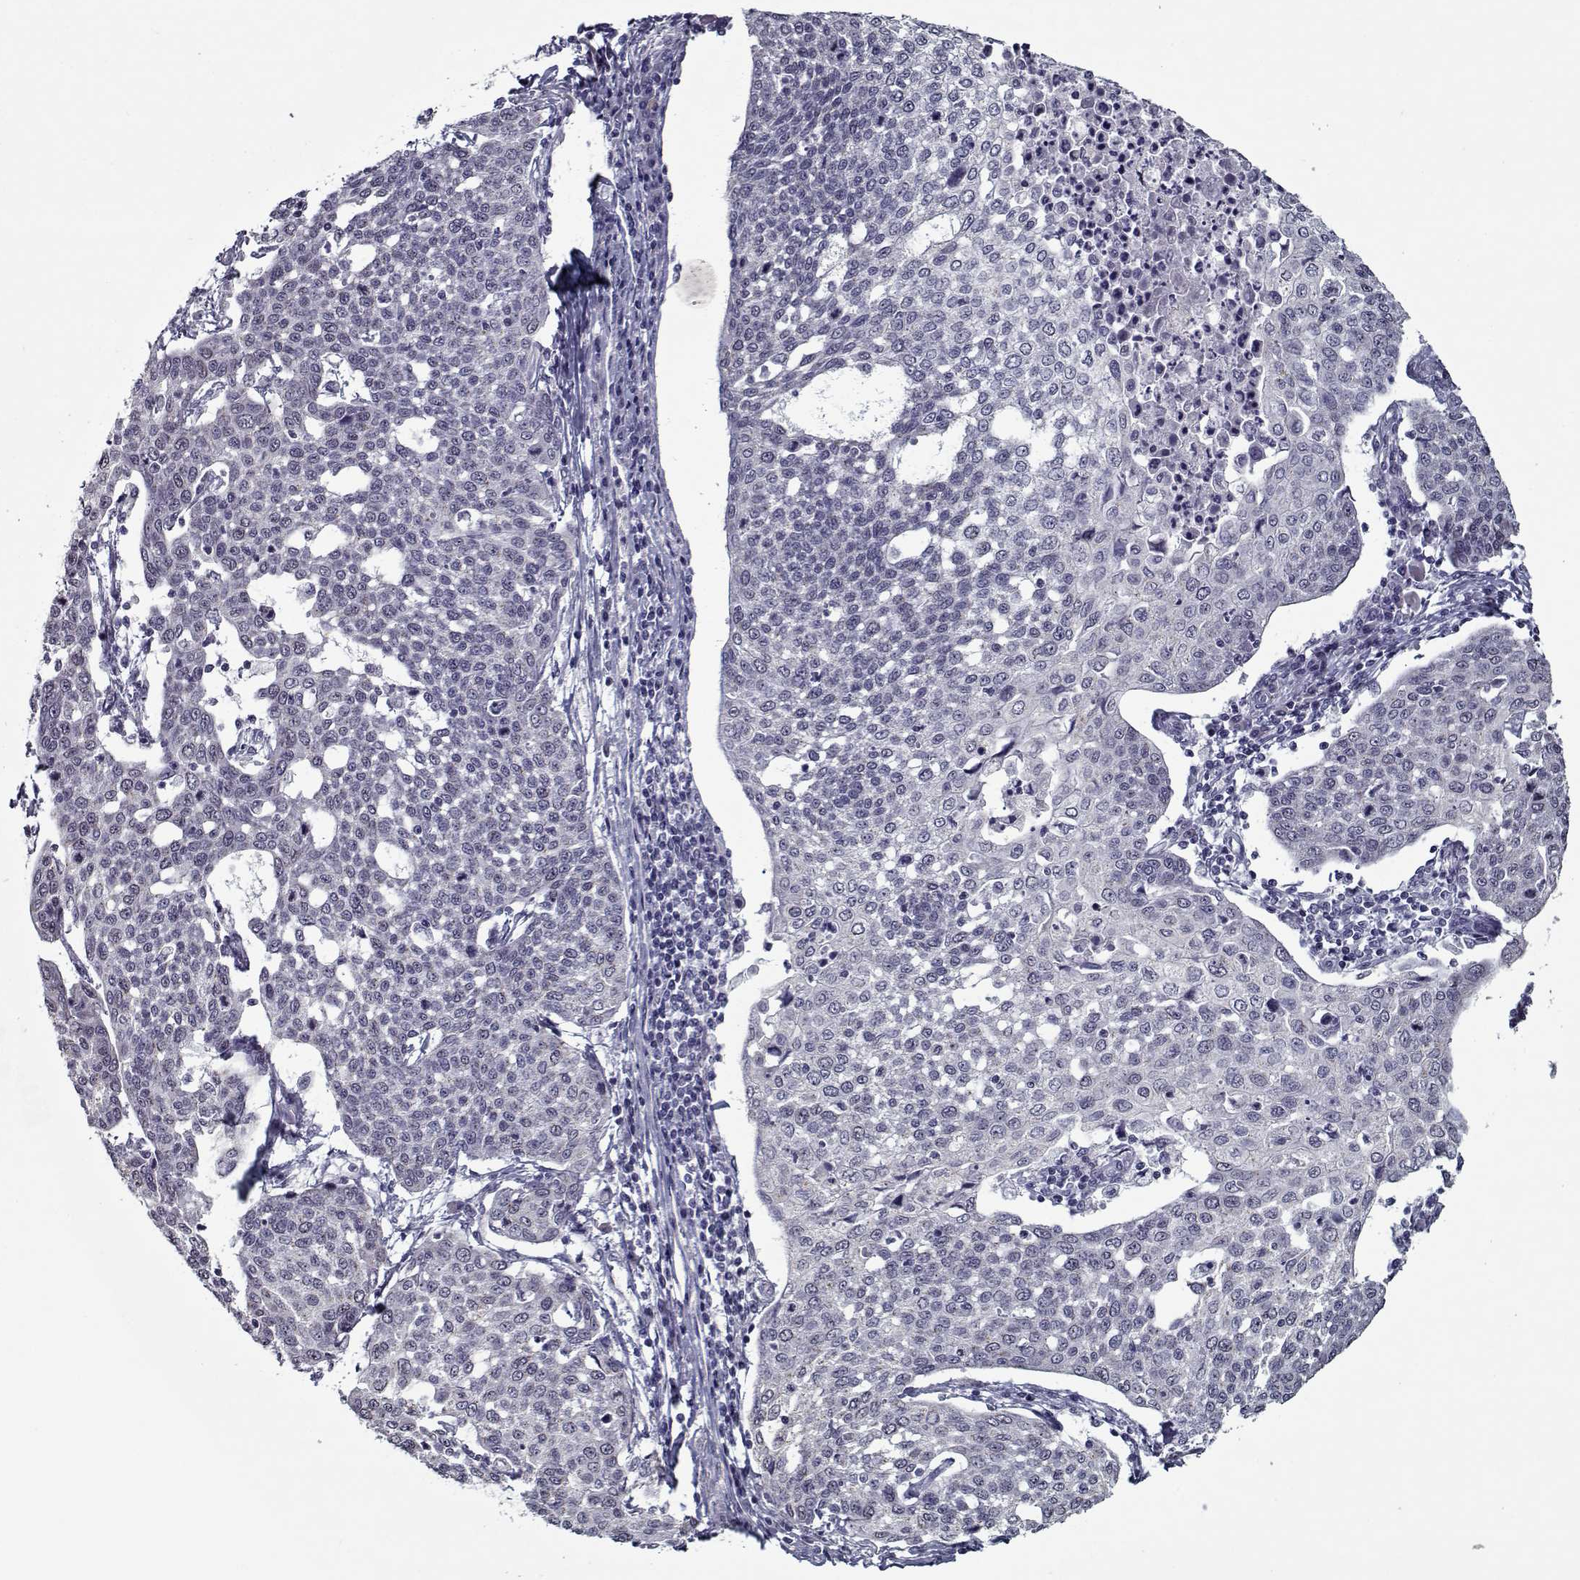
{"staining": {"intensity": "negative", "quantity": "none", "location": "none"}, "tissue": "cervical cancer", "cell_type": "Tumor cells", "image_type": "cancer", "snomed": [{"axis": "morphology", "description": "Squamous cell carcinoma, NOS"}, {"axis": "topography", "description": "Cervix"}], "caption": "Tumor cells show no significant protein expression in cervical cancer.", "gene": "SEC16B", "patient": {"sex": "female", "age": 34}}